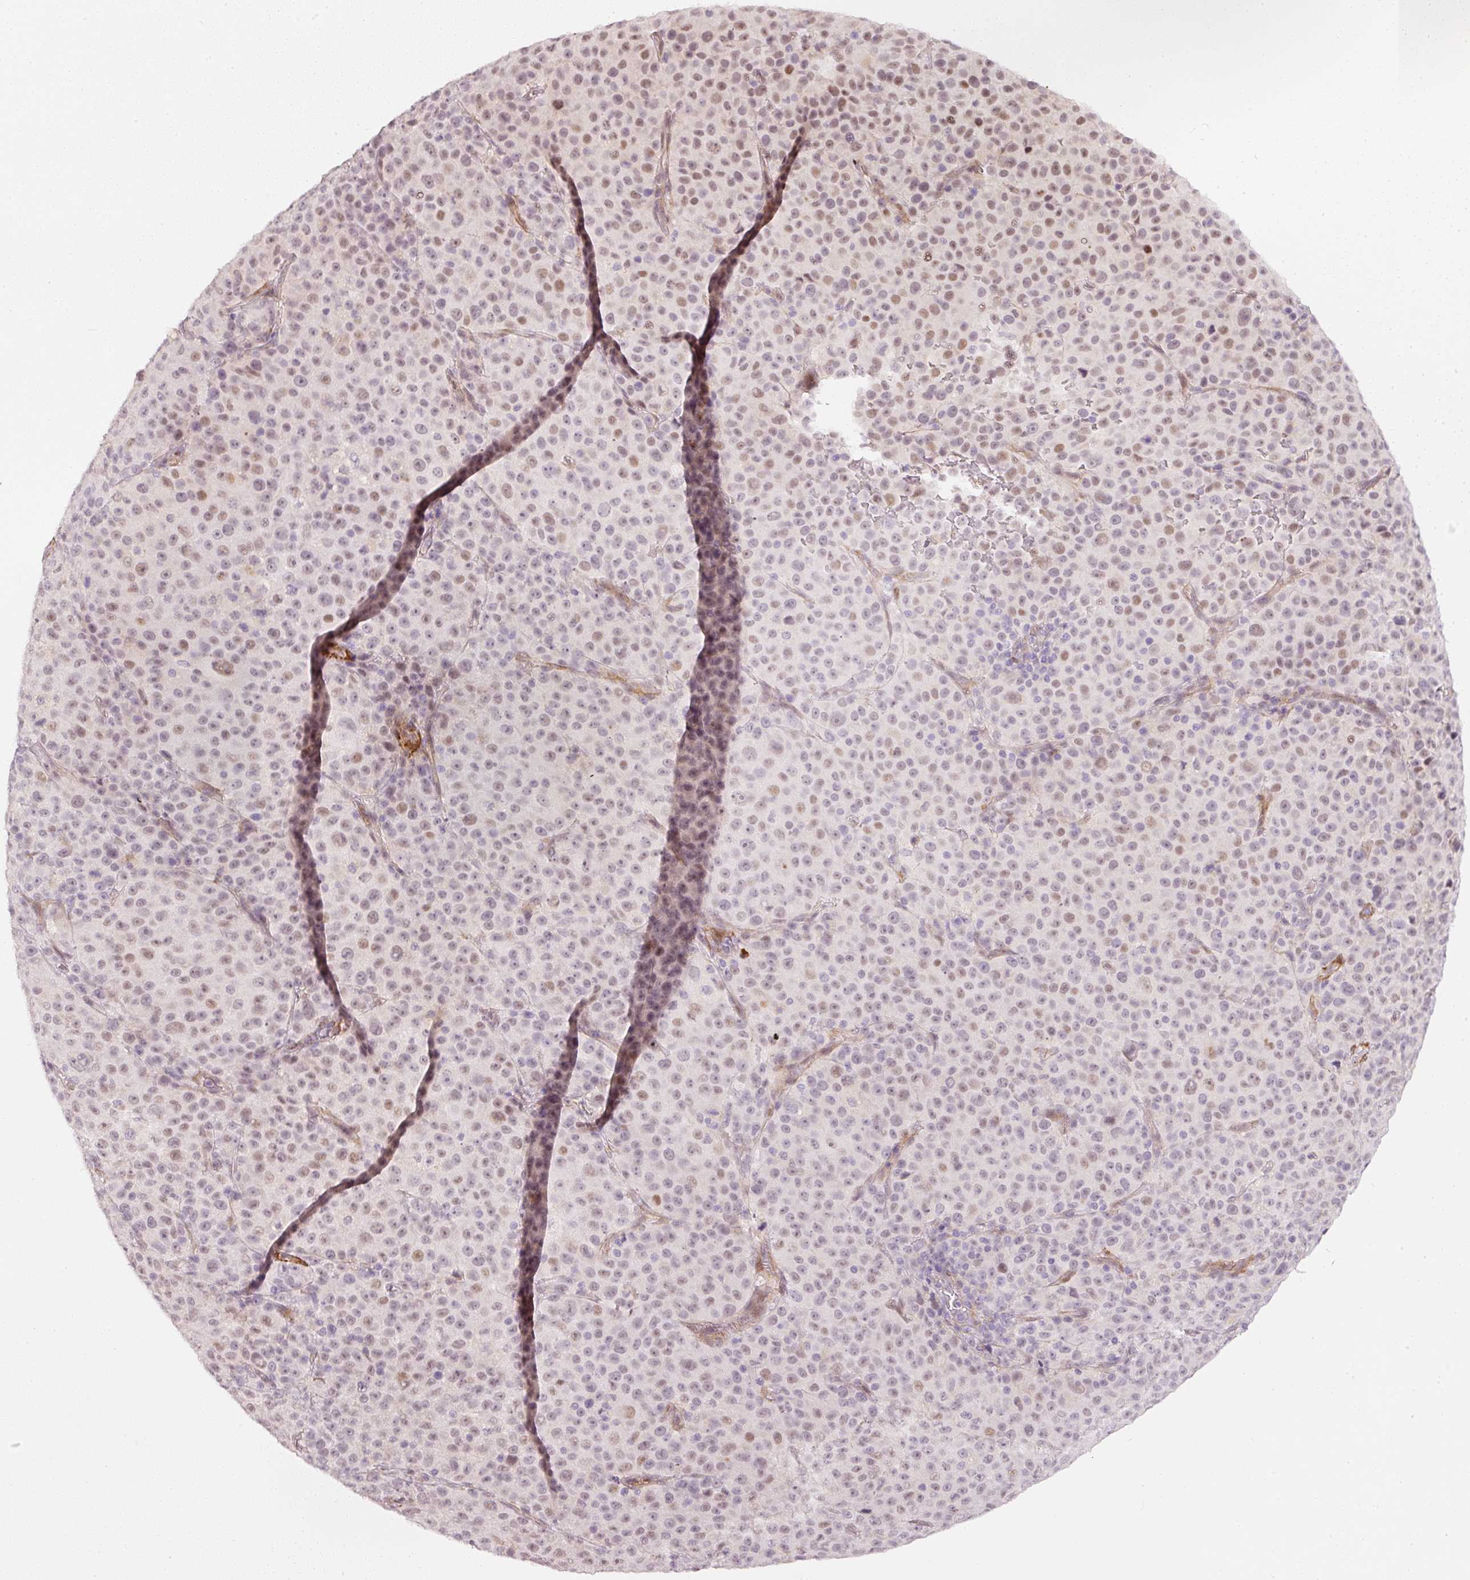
{"staining": {"intensity": "weak", "quantity": "25%-75%", "location": "nuclear"}, "tissue": "melanoma", "cell_type": "Tumor cells", "image_type": "cancer", "snomed": [{"axis": "morphology", "description": "Malignant melanoma, Metastatic site"}, {"axis": "topography", "description": "Skin"}, {"axis": "topography", "description": "Lymph node"}], "caption": "IHC photomicrograph of neoplastic tissue: malignant melanoma (metastatic site) stained using immunohistochemistry (IHC) exhibits low levels of weak protein expression localized specifically in the nuclear of tumor cells, appearing as a nuclear brown color.", "gene": "TOGARAM1", "patient": {"sex": "male", "age": 66}}